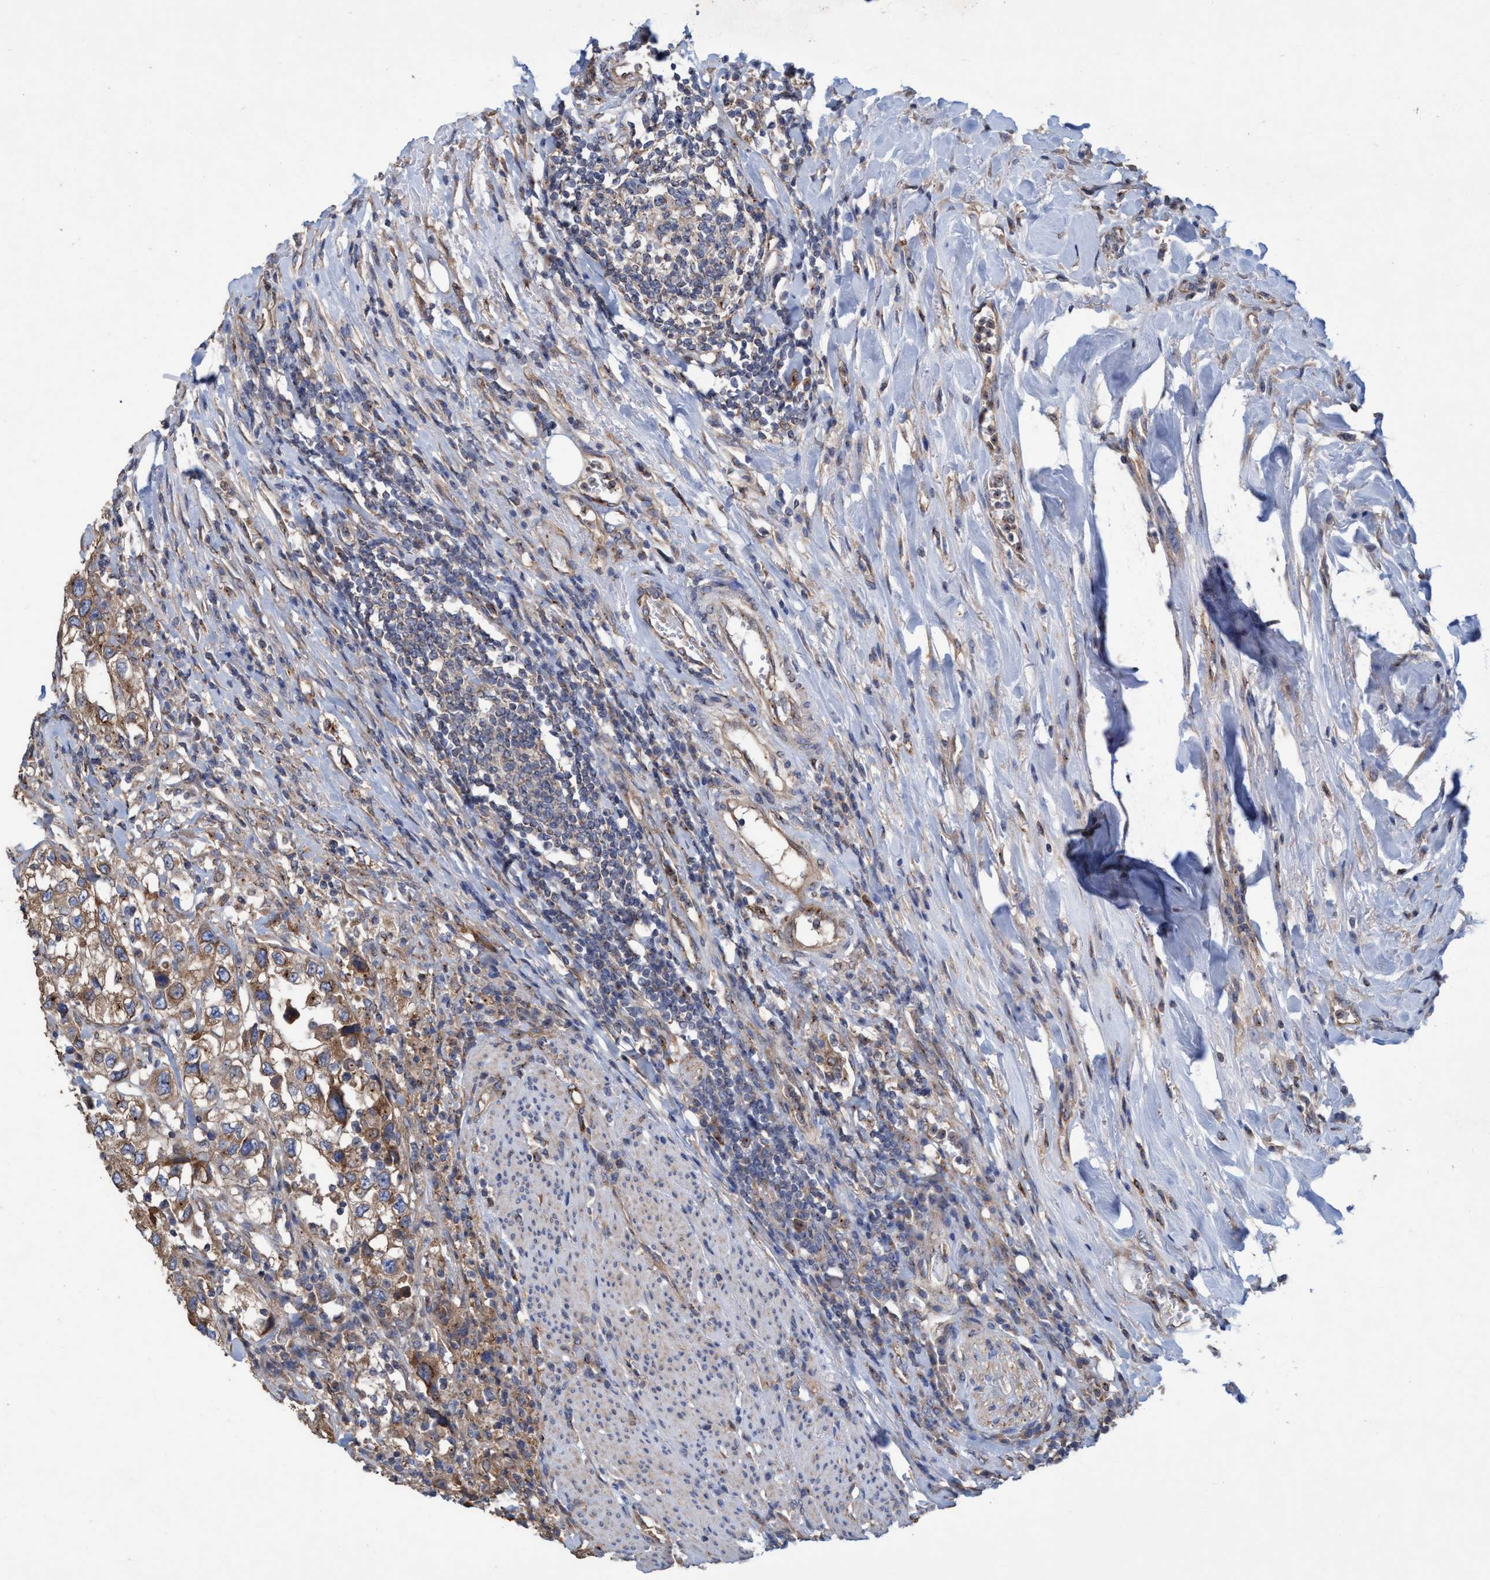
{"staining": {"intensity": "moderate", "quantity": ">75%", "location": "cytoplasmic/membranous"}, "tissue": "urothelial cancer", "cell_type": "Tumor cells", "image_type": "cancer", "snomed": [{"axis": "morphology", "description": "Urothelial carcinoma, High grade"}, {"axis": "topography", "description": "Urinary bladder"}], "caption": "The image reveals immunohistochemical staining of urothelial cancer. There is moderate cytoplasmic/membranous expression is appreciated in approximately >75% of tumor cells.", "gene": "BICD2", "patient": {"sex": "female", "age": 80}}